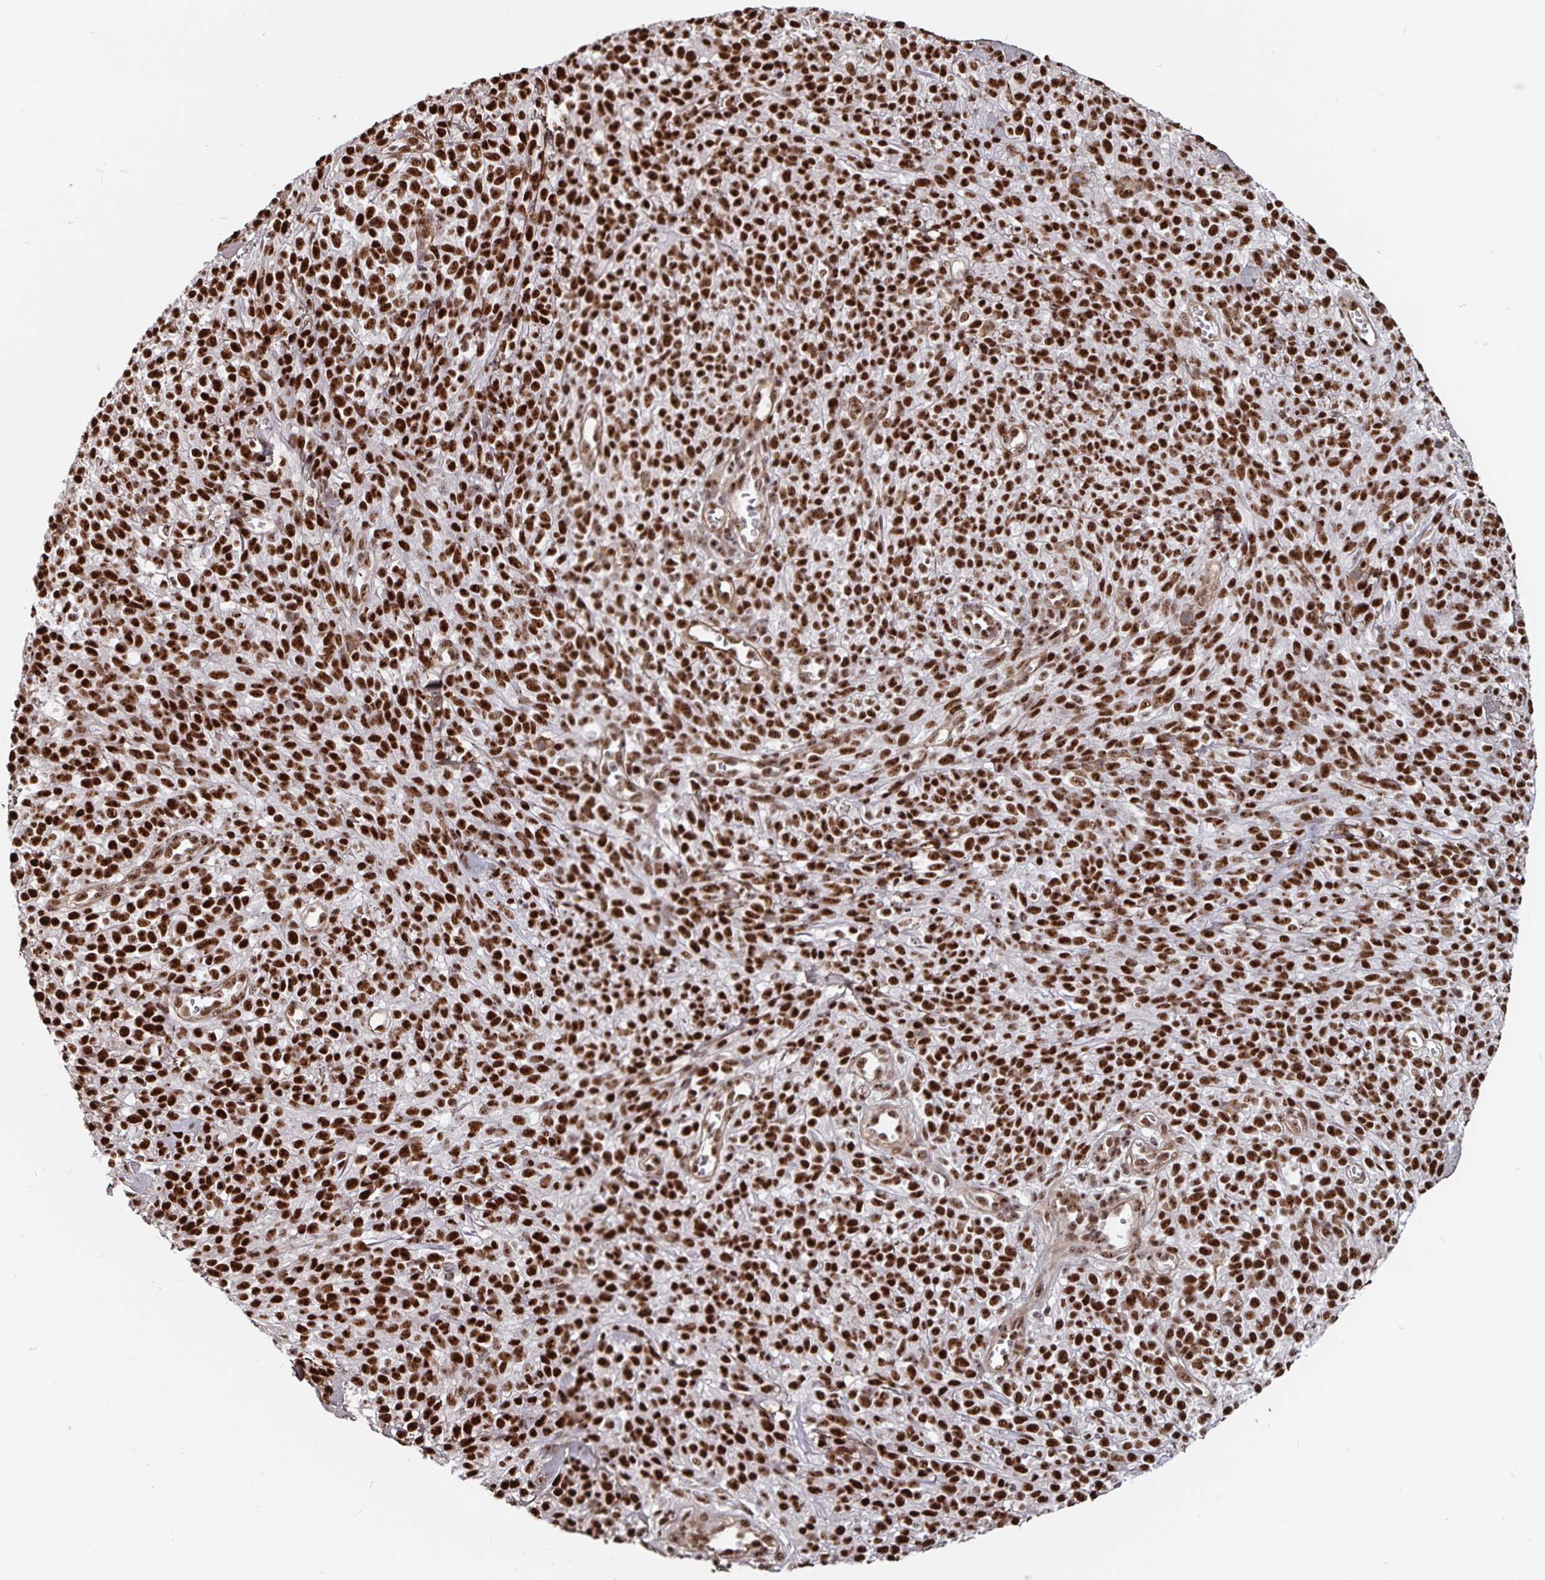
{"staining": {"intensity": "strong", "quantity": ">75%", "location": "nuclear"}, "tissue": "melanoma", "cell_type": "Tumor cells", "image_type": "cancer", "snomed": [{"axis": "morphology", "description": "Malignant melanoma, NOS"}, {"axis": "topography", "description": "Skin"}, {"axis": "topography", "description": "Skin of trunk"}], "caption": "Protein staining of melanoma tissue displays strong nuclear expression in about >75% of tumor cells.", "gene": "LAS1L", "patient": {"sex": "male", "age": 74}}